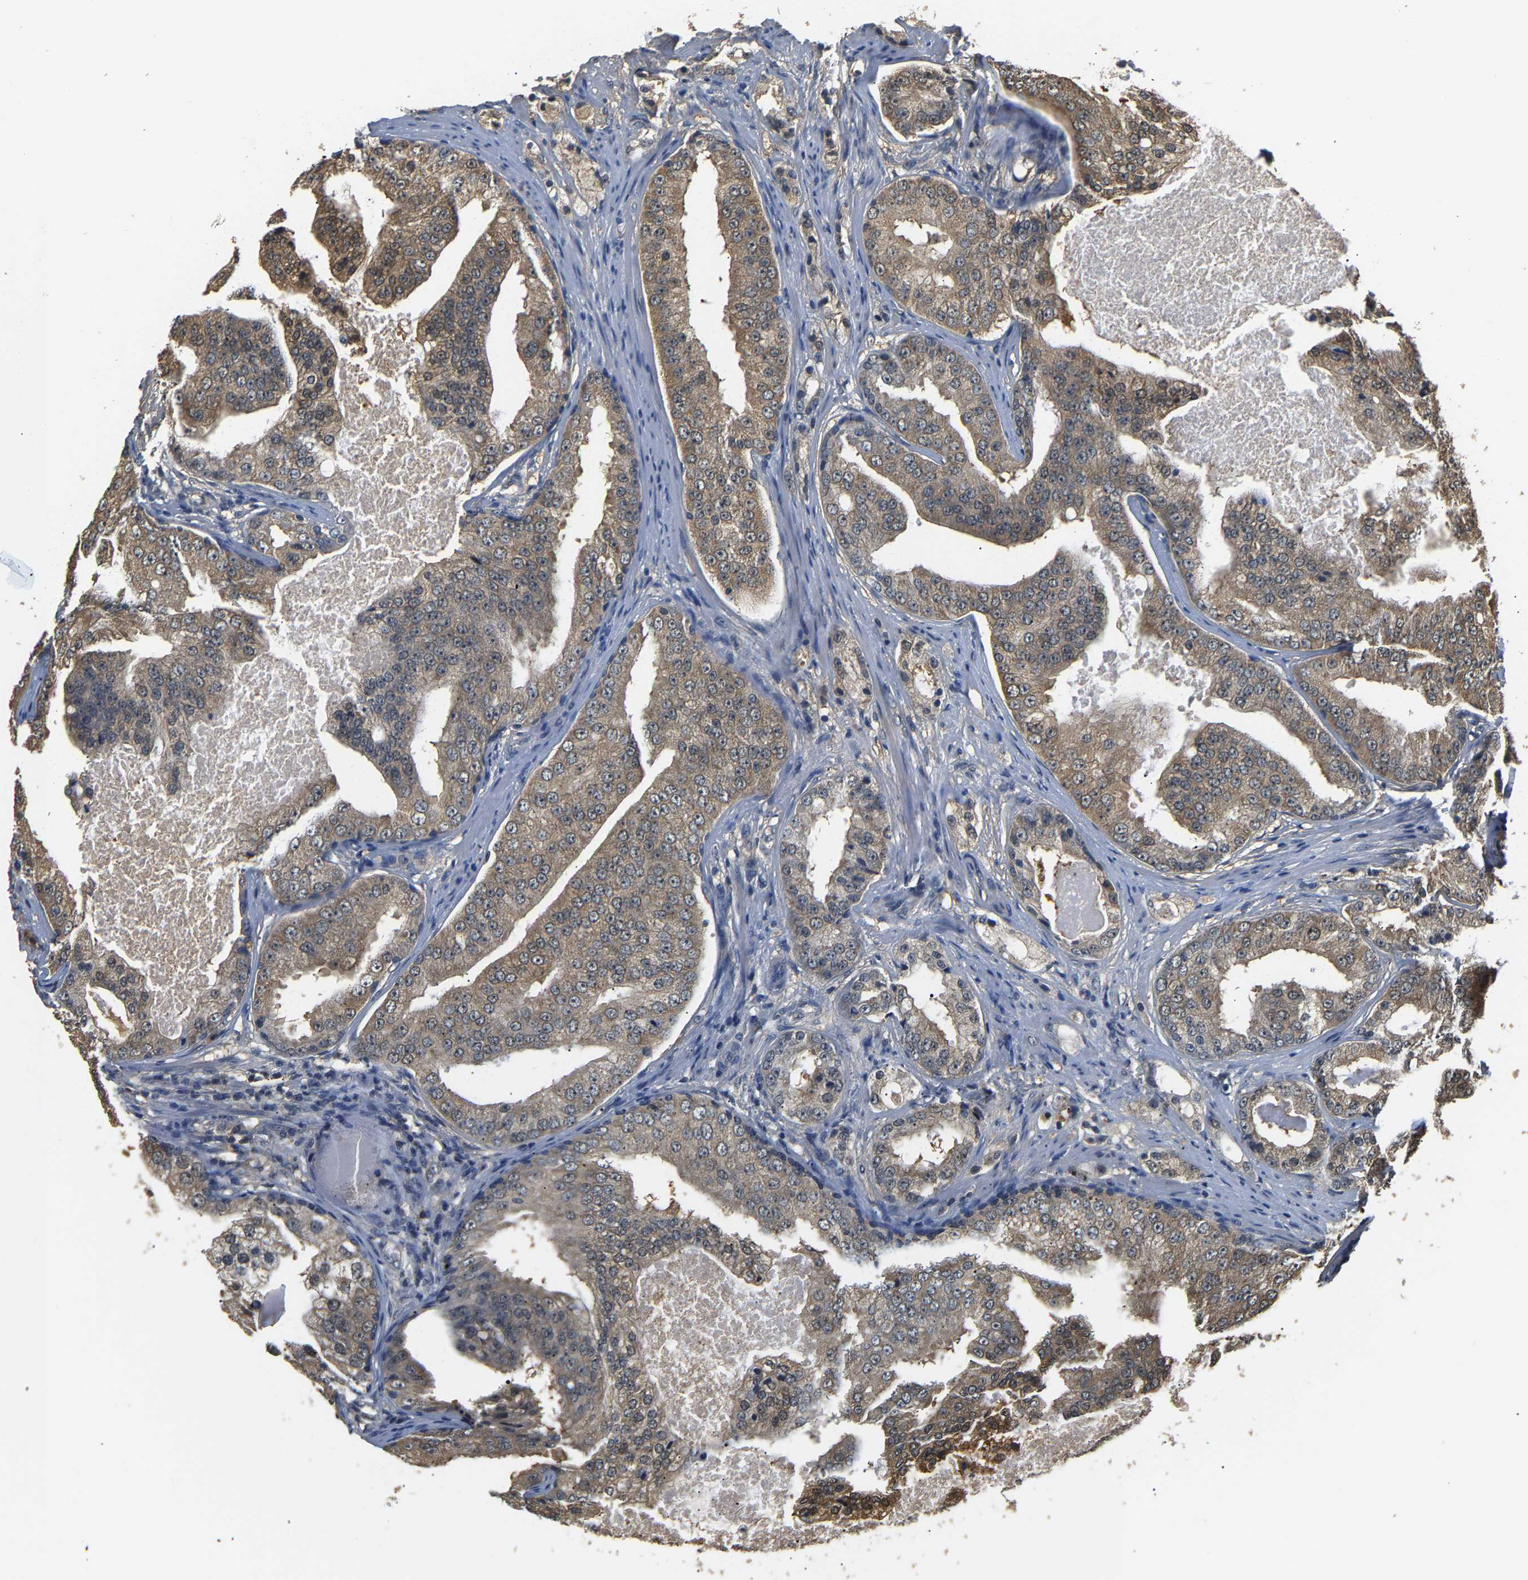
{"staining": {"intensity": "weak", "quantity": ">75%", "location": "cytoplasmic/membranous"}, "tissue": "prostate cancer", "cell_type": "Tumor cells", "image_type": "cancer", "snomed": [{"axis": "morphology", "description": "Adenocarcinoma, High grade"}, {"axis": "topography", "description": "Prostate"}], "caption": "Protein staining of prostate high-grade adenocarcinoma tissue reveals weak cytoplasmic/membranous staining in approximately >75% of tumor cells.", "gene": "GPI", "patient": {"sex": "male", "age": 68}}